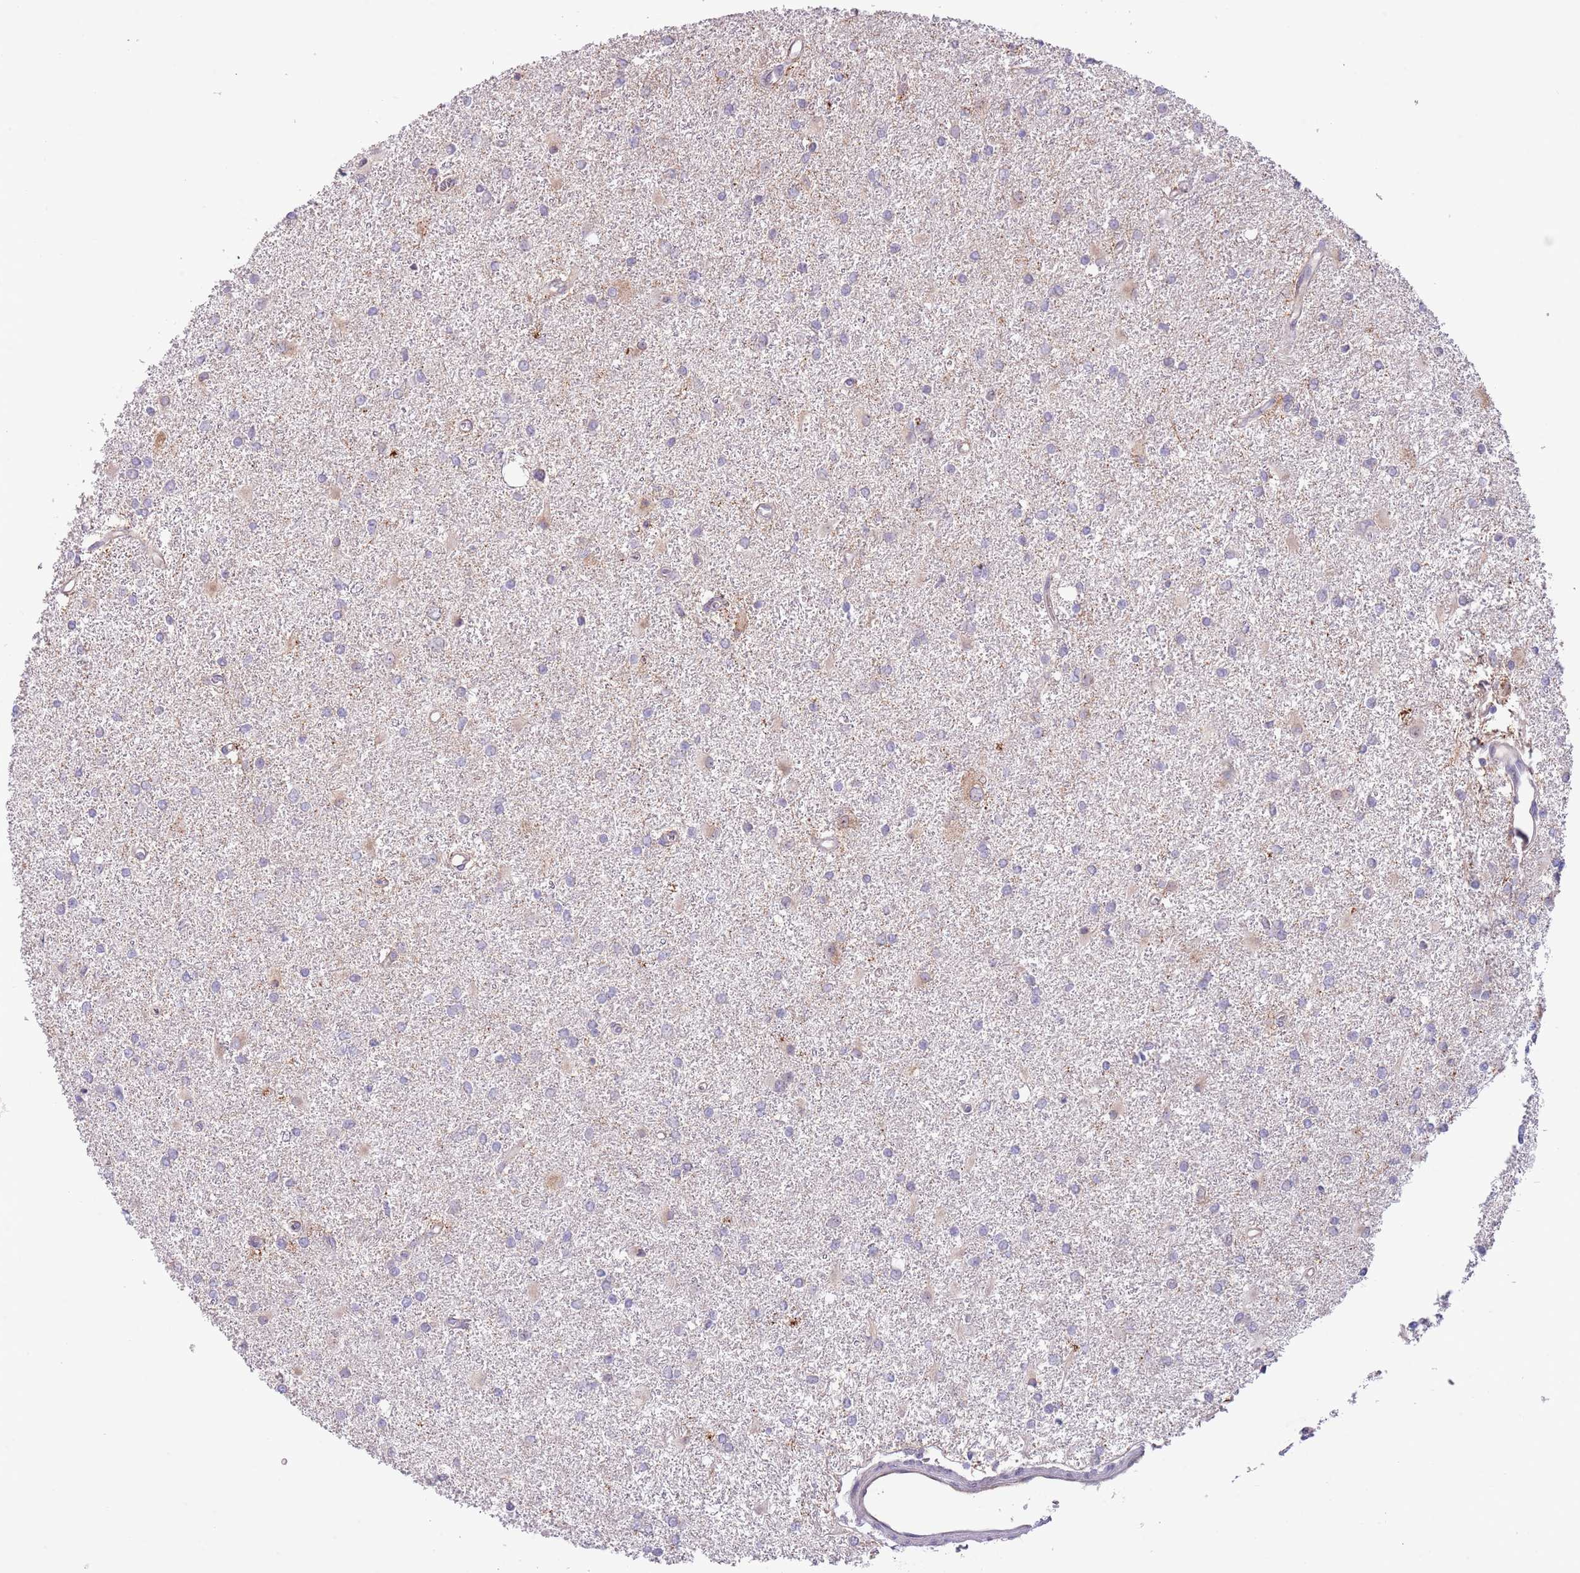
{"staining": {"intensity": "negative", "quantity": "none", "location": "none"}, "tissue": "glioma", "cell_type": "Tumor cells", "image_type": "cancer", "snomed": [{"axis": "morphology", "description": "Glioma, malignant, High grade"}, {"axis": "topography", "description": "Brain"}], "caption": "This is an IHC histopathology image of human high-grade glioma (malignant). There is no staining in tumor cells.", "gene": "AP1S2", "patient": {"sex": "female", "age": 50}}